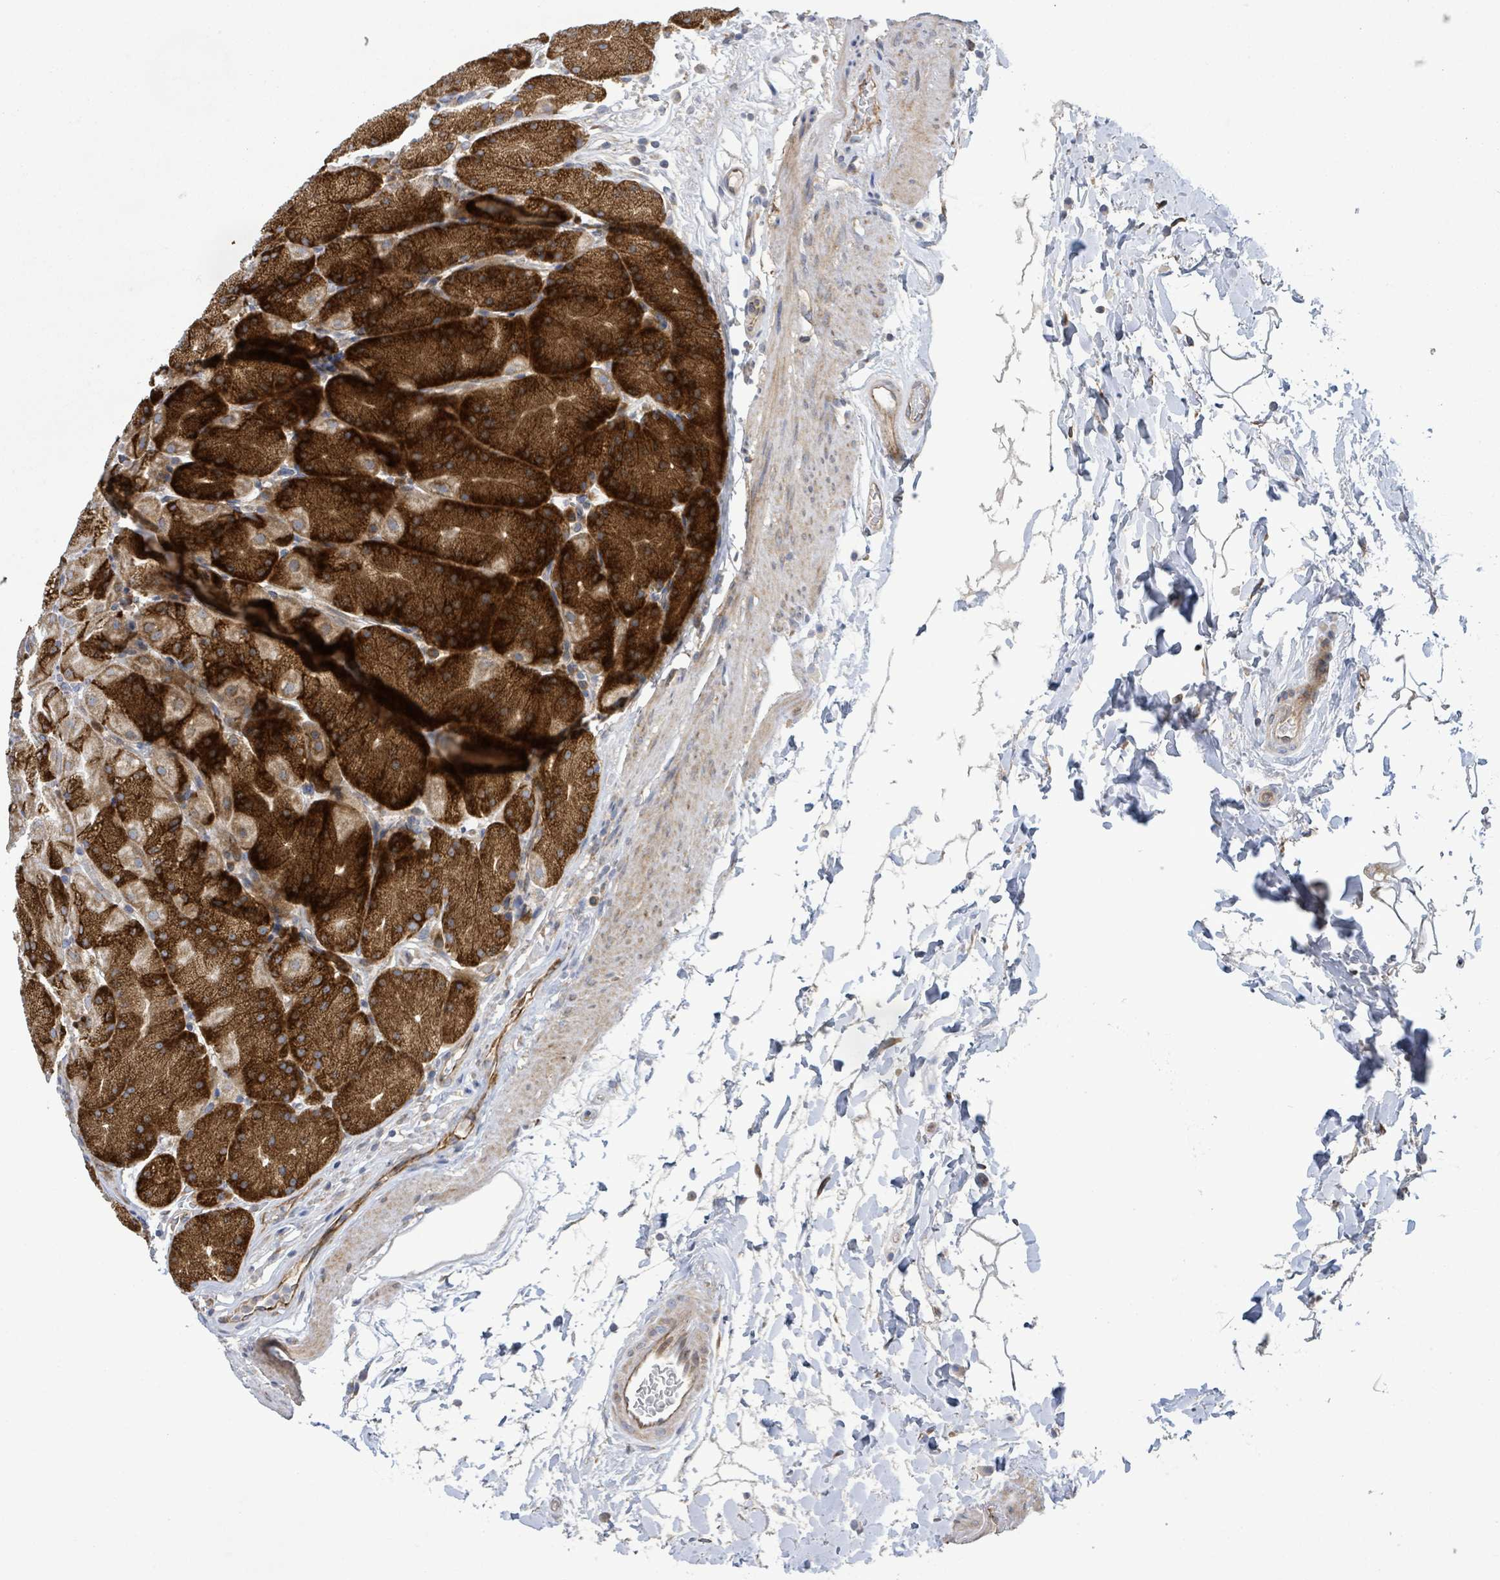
{"staining": {"intensity": "strong", "quantity": "25%-75%", "location": "cytoplasmic/membranous"}, "tissue": "stomach", "cell_type": "Glandular cells", "image_type": "normal", "snomed": [{"axis": "morphology", "description": "Normal tissue, NOS"}, {"axis": "topography", "description": "Stomach, upper"}, {"axis": "topography", "description": "Stomach, lower"}], "caption": "Glandular cells exhibit high levels of strong cytoplasmic/membranous staining in approximately 25%-75% of cells in unremarkable stomach. The protein of interest is shown in brown color, while the nuclei are stained blue.", "gene": "NOMO1", "patient": {"sex": "male", "age": 67}}